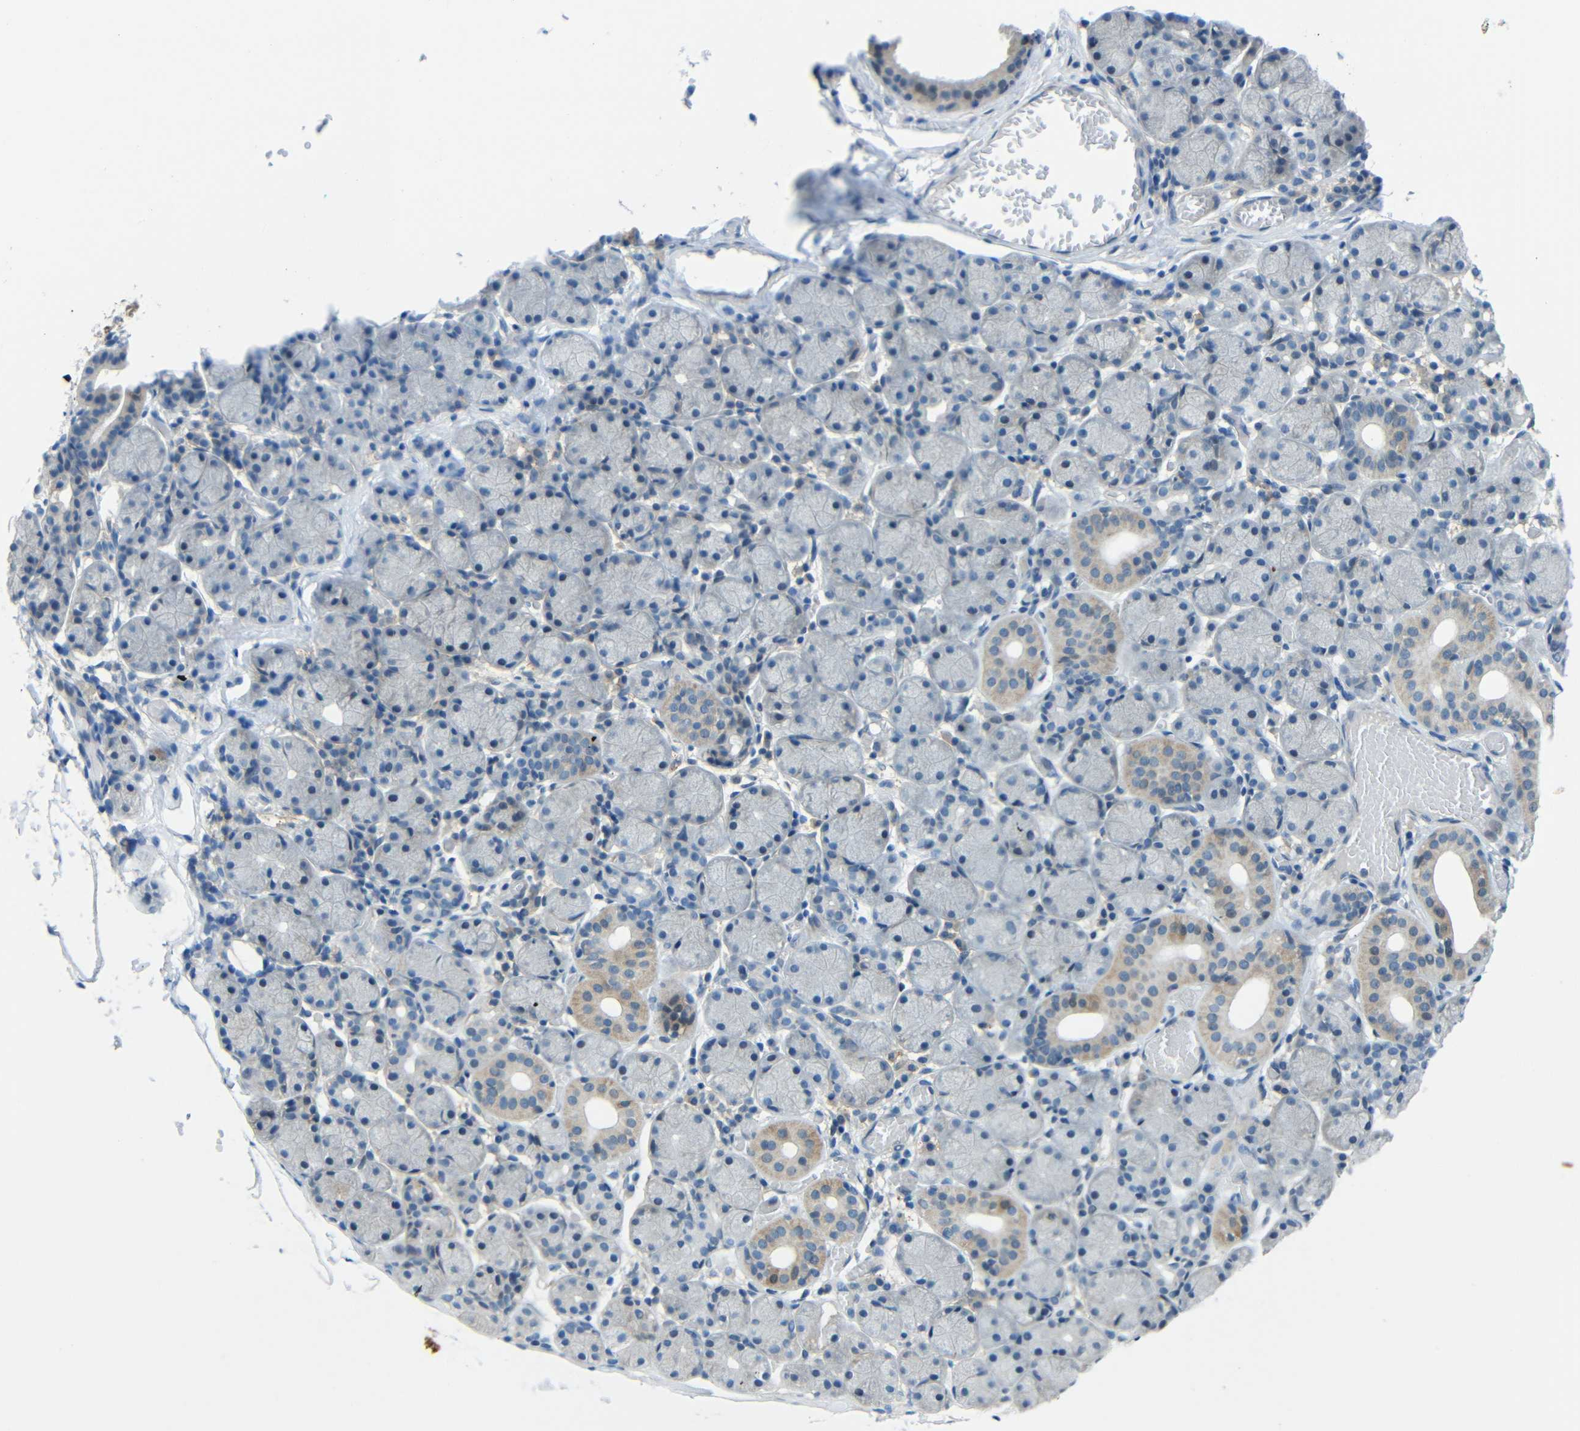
{"staining": {"intensity": "weak", "quantity": "<25%", "location": "cytoplasmic/membranous"}, "tissue": "salivary gland", "cell_type": "Glandular cells", "image_type": "normal", "snomed": [{"axis": "morphology", "description": "Normal tissue, NOS"}, {"axis": "topography", "description": "Salivary gland"}], "caption": "DAB immunohistochemical staining of benign salivary gland displays no significant positivity in glandular cells. (DAB (3,3'-diaminobenzidine) immunohistochemistry (IHC) with hematoxylin counter stain).", "gene": "ANKRD22", "patient": {"sex": "female", "age": 24}}